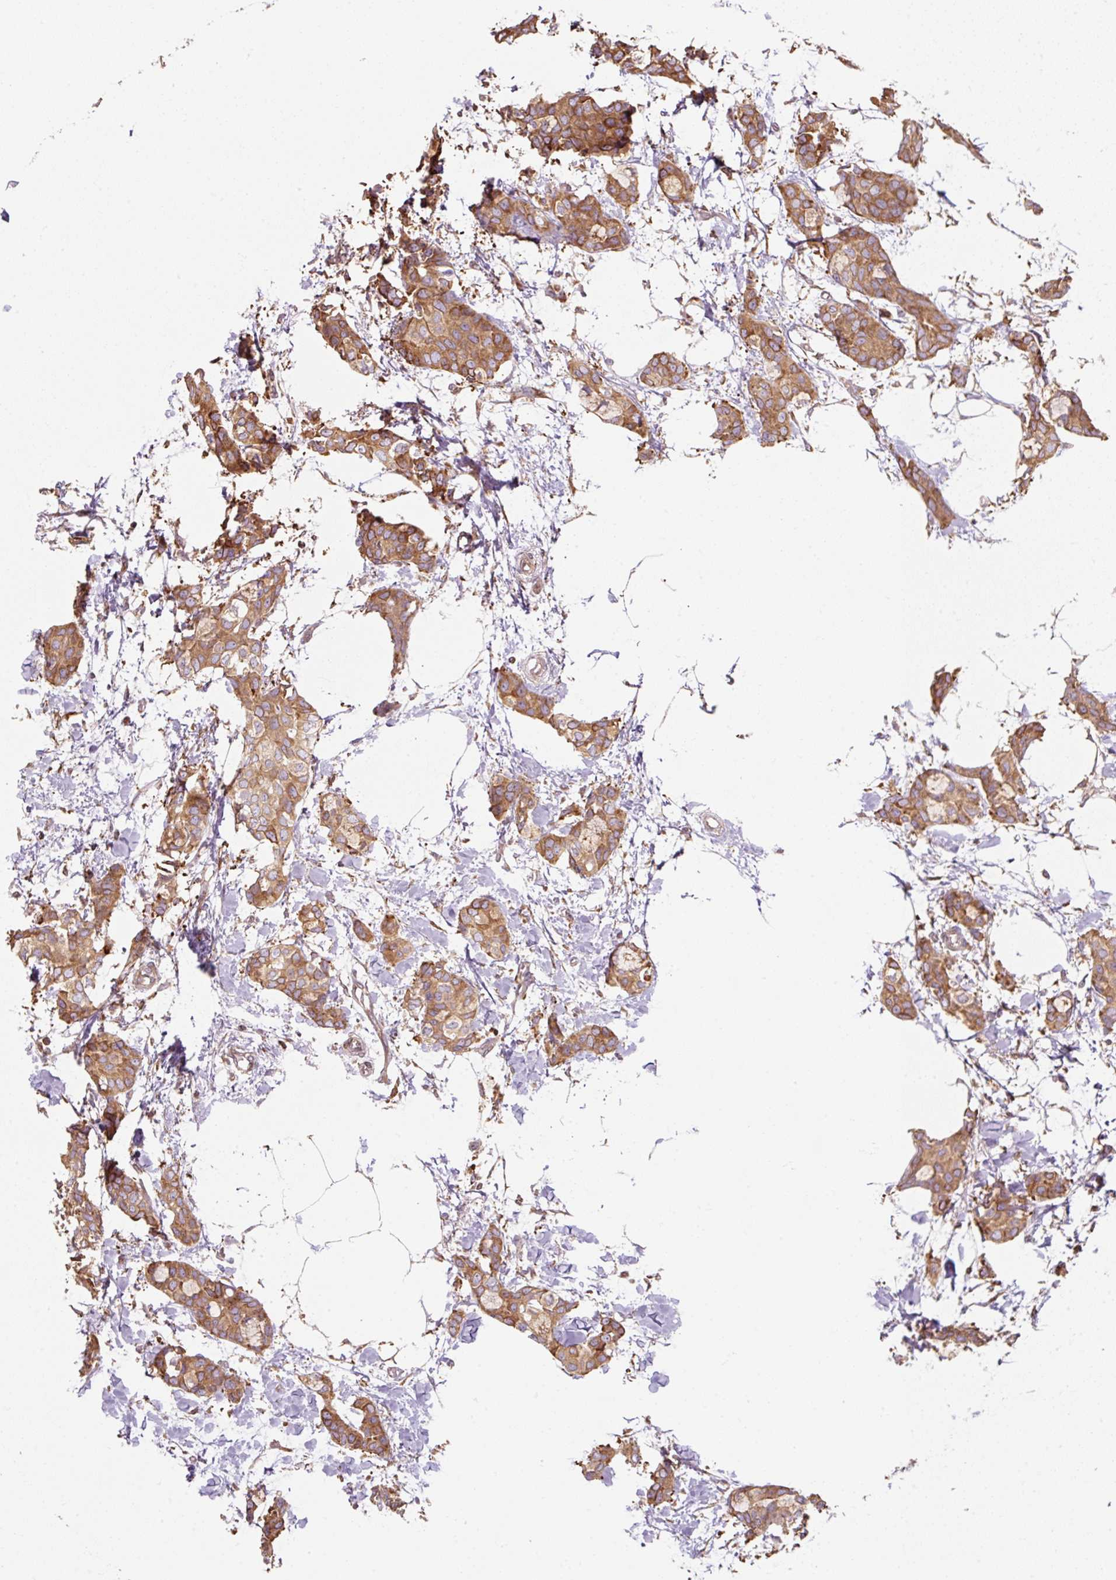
{"staining": {"intensity": "moderate", "quantity": ">75%", "location": "cytoplasmic/membranous"}, "tissue": "breast cancer", "cell_type": "Tumor cells", "image_type": "cancer", "snomed": [{"axis": "morphology", "description": "Duct carcinoma"}, {"axis": "topography", "description": "Breast"}], "caption": "Moderate cytoplasmic/membranous positivity is present in about >75% of tumor cells in breast cancer (intraductal carcinoma). Immunohistochemistry stains the protein in brown and the nuclei are stained blue.", "gene": "PRKCSH", "patient": {"sex": "female", "age": 73}}